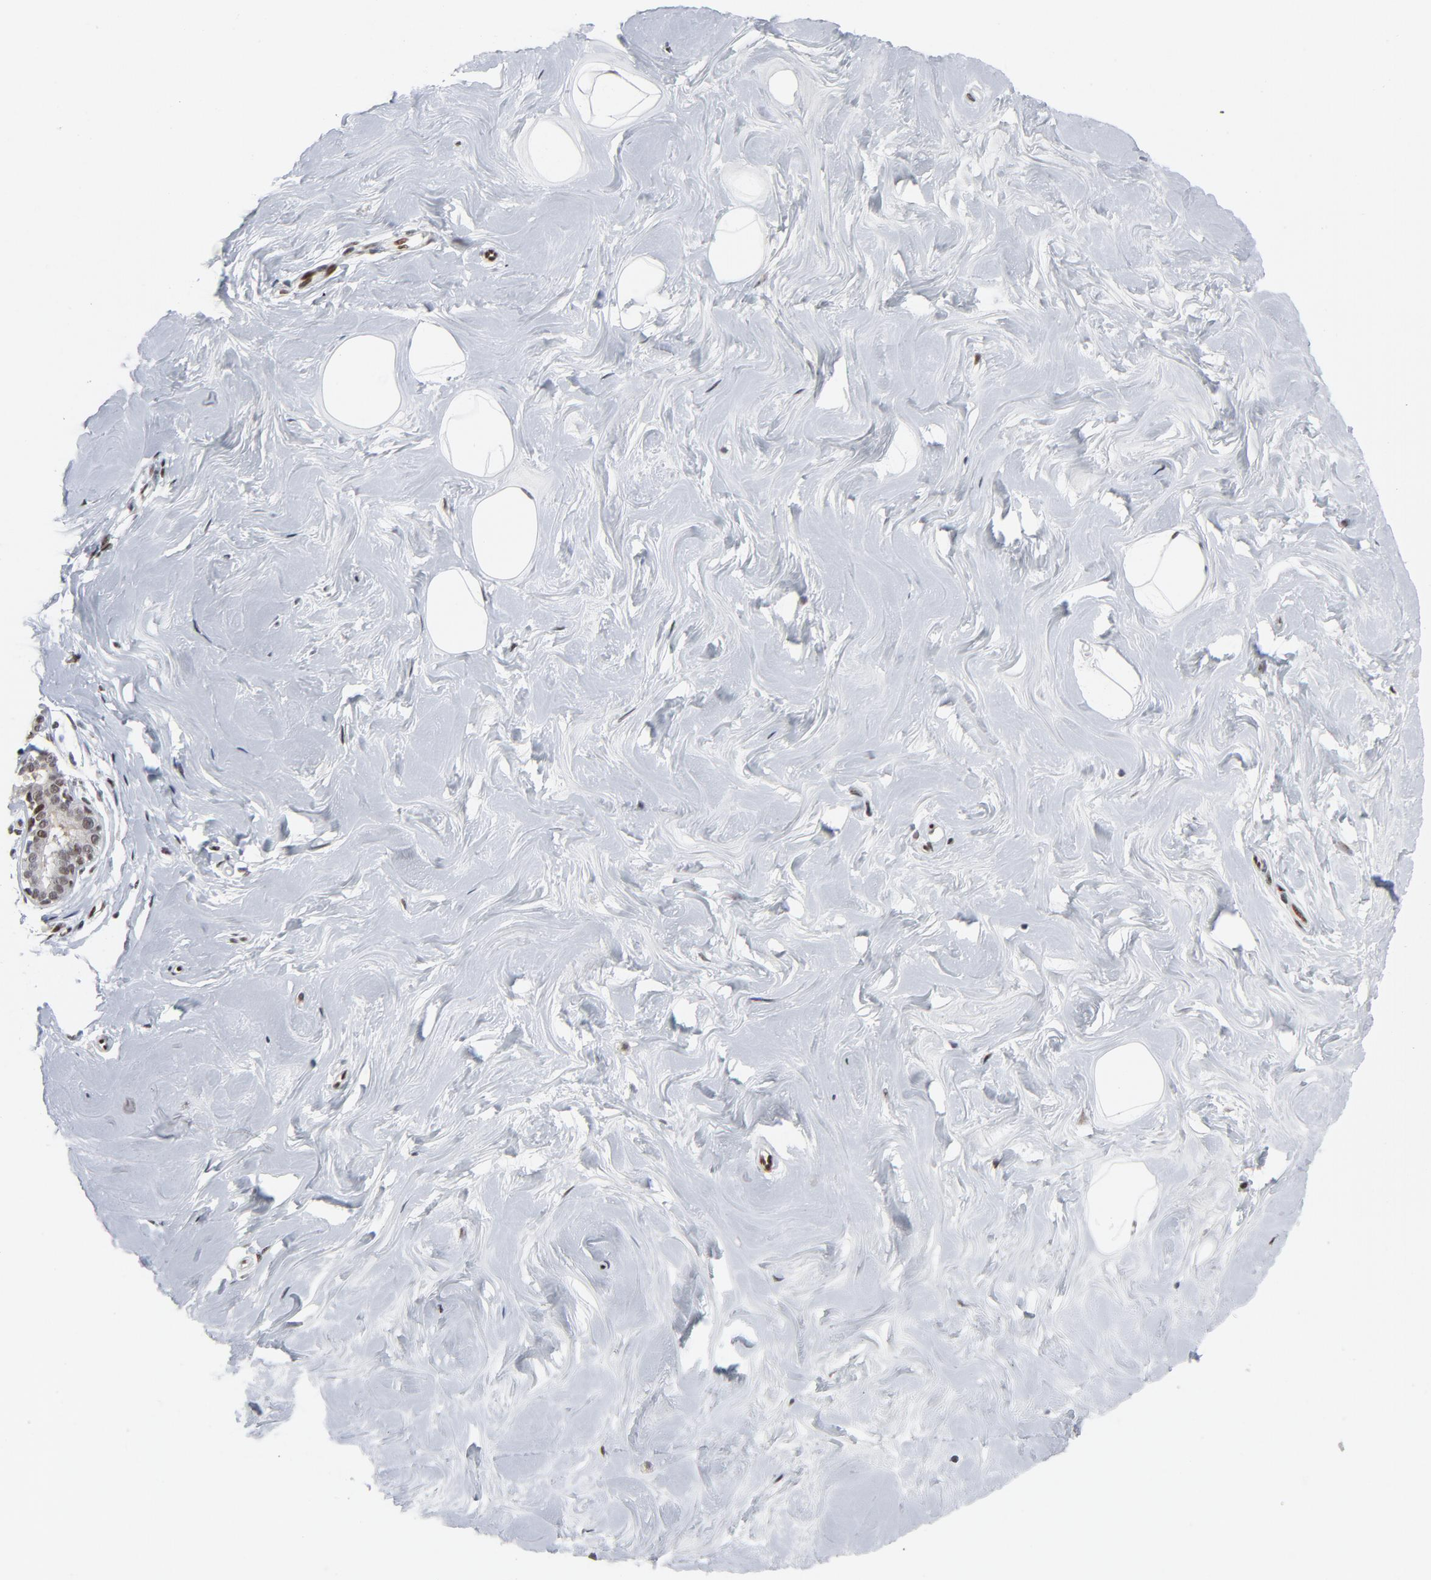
{"staining": {"intensity": "weak", "quantity": ">75%", "location": "nuclear"}, "tissue": "breast", "cell_type": "Adipocytes", "image_type": "normal", "snomed": [{"axis": "morphology", "description": "Normal tissue, NOS"}, {"axis": "topography", "description": "Breast"}], "caption": "Protein staining shows weak nuclear positivity in approximately >75% of adipocytes in unremarkable breast.", "gene": "GABPA", "patient": {"sex": "female", "age": 23}}